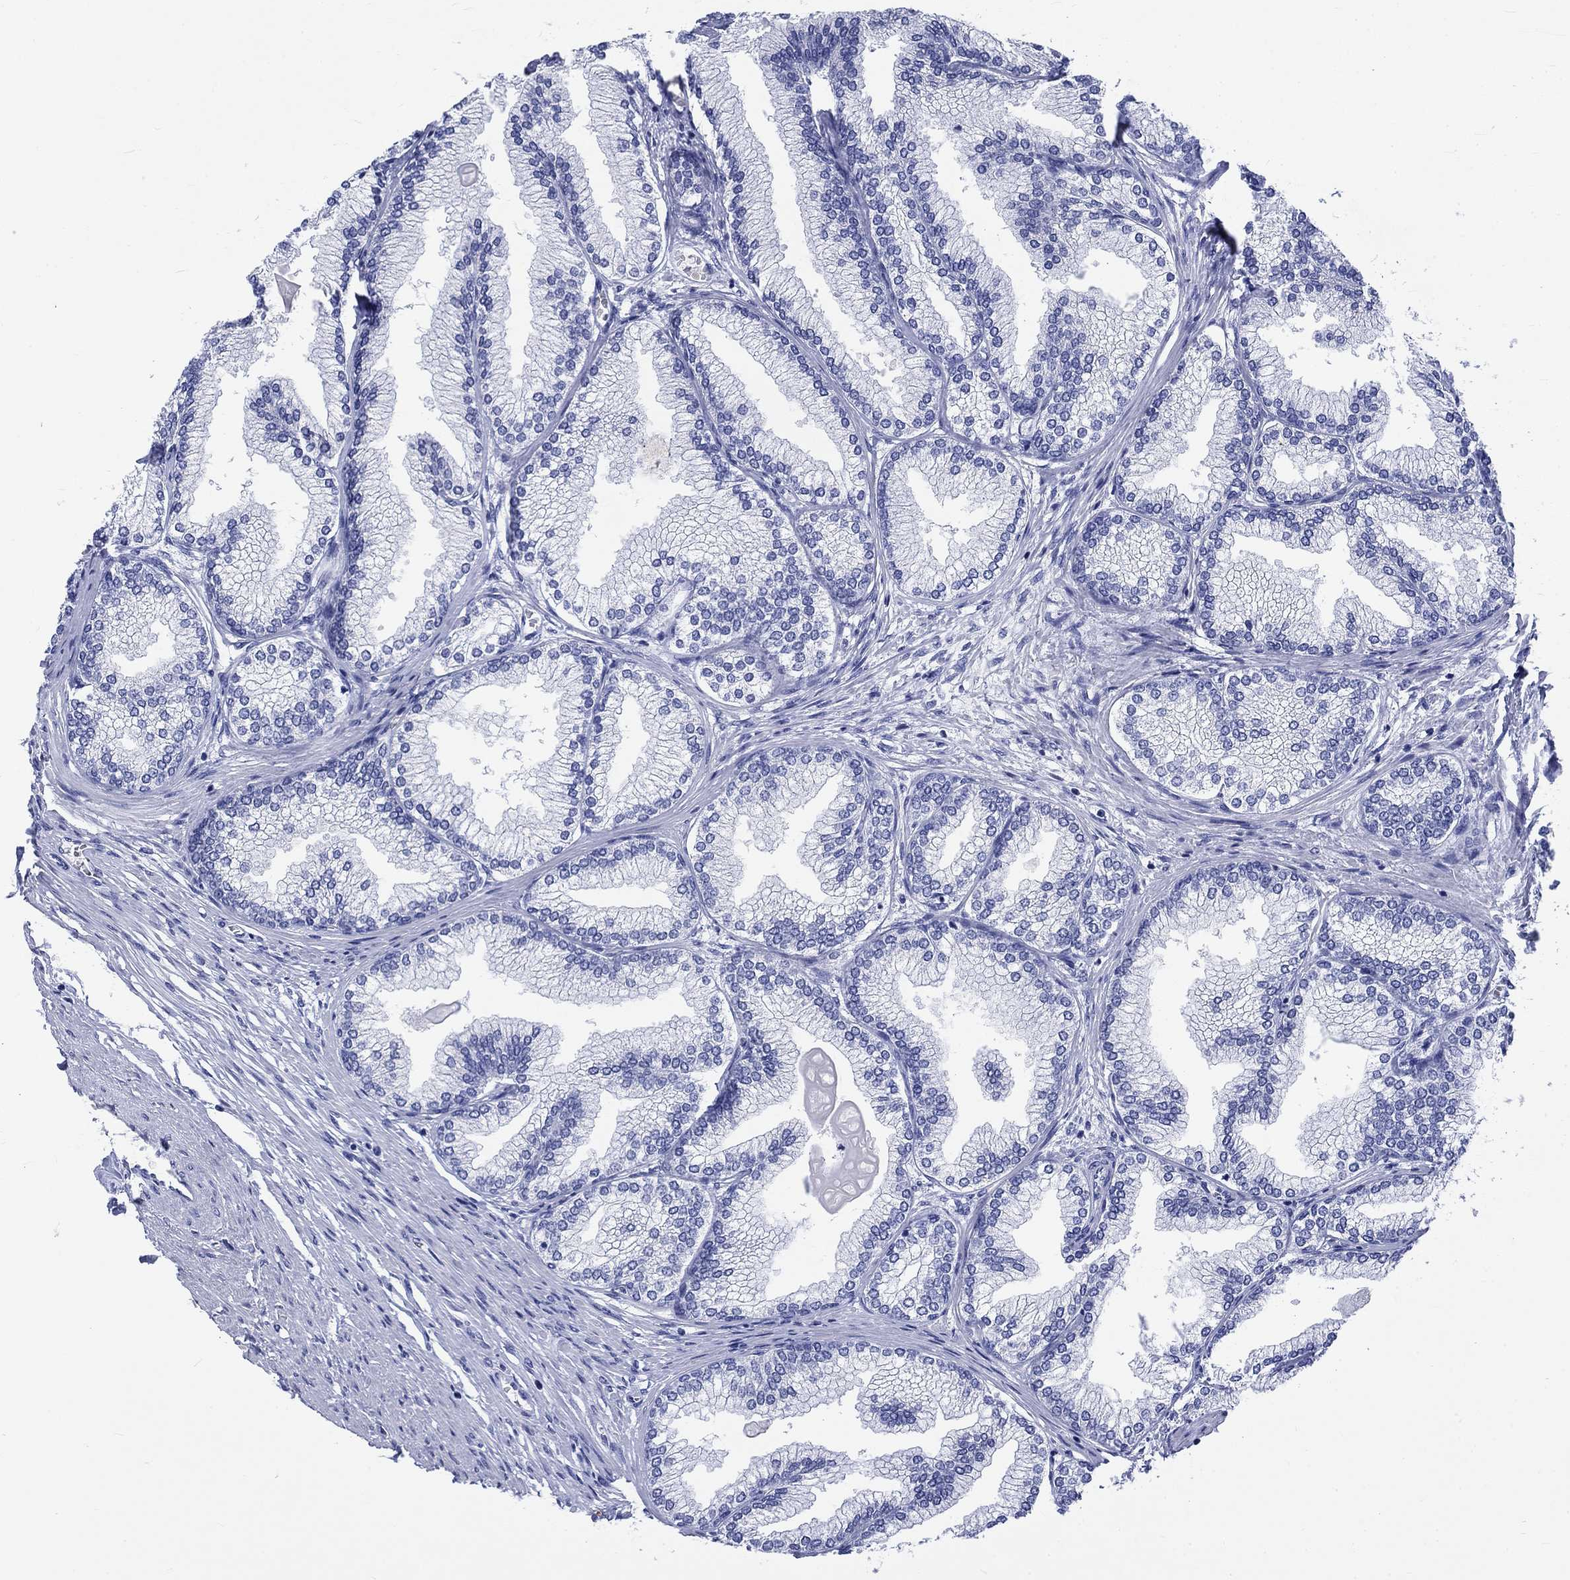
{"staining": {"intensity": "negative", "quantity": "none", "location": "none"}, "tissue": "prostate", "cell_type": "Glandular cells", "image_type": "normal", "snomed": [{"axis": "morphology", "description": "Normal tissue, NOS"}, {"axis": "topography", "description": "Prostate"}], "caption": "Immunohistochemistry (IHC) of normal prostate displays no expression in glandular cells.", "gene": "KRT76", "patient": {"sex": "male", "age": 72}}